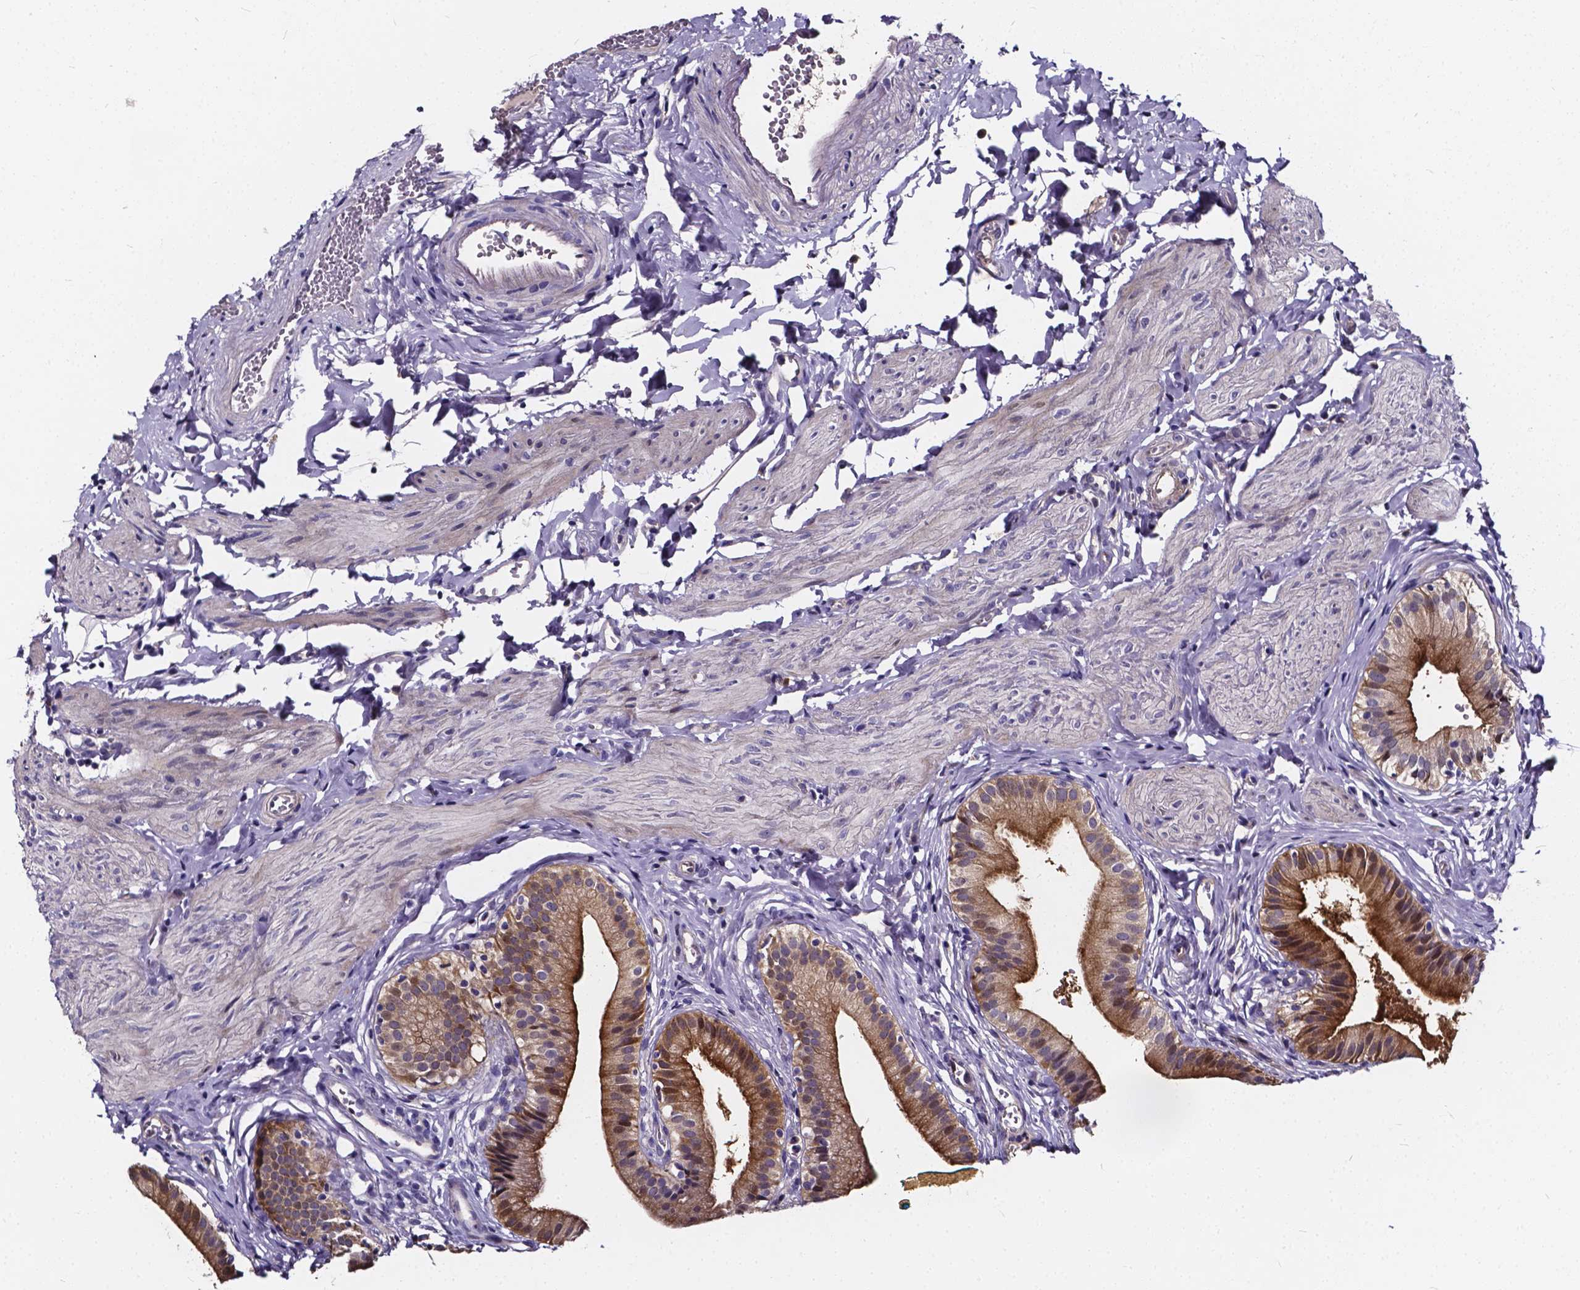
{"staining": {"intensity": "strong", "quantity": ">75%", "location": "cytoplasmic/membranous"}, "tissue": "gallbladder", "cell_type": "Glandular cells", "image_type": "normal", "snomed": [{"axis": "morphology", "description": "Normal tissue, NOS"}, {"axis": "topography", "description": "Gallbladder"}], "caption": "About >75% of glandular cells in normal human gallbladder display strong cytoplasmic/membranous protein expression as visualized by brown immunohistochemical staining.", "gene": "SOWAHA", "patient": {"sex": "female", "age": 47}}